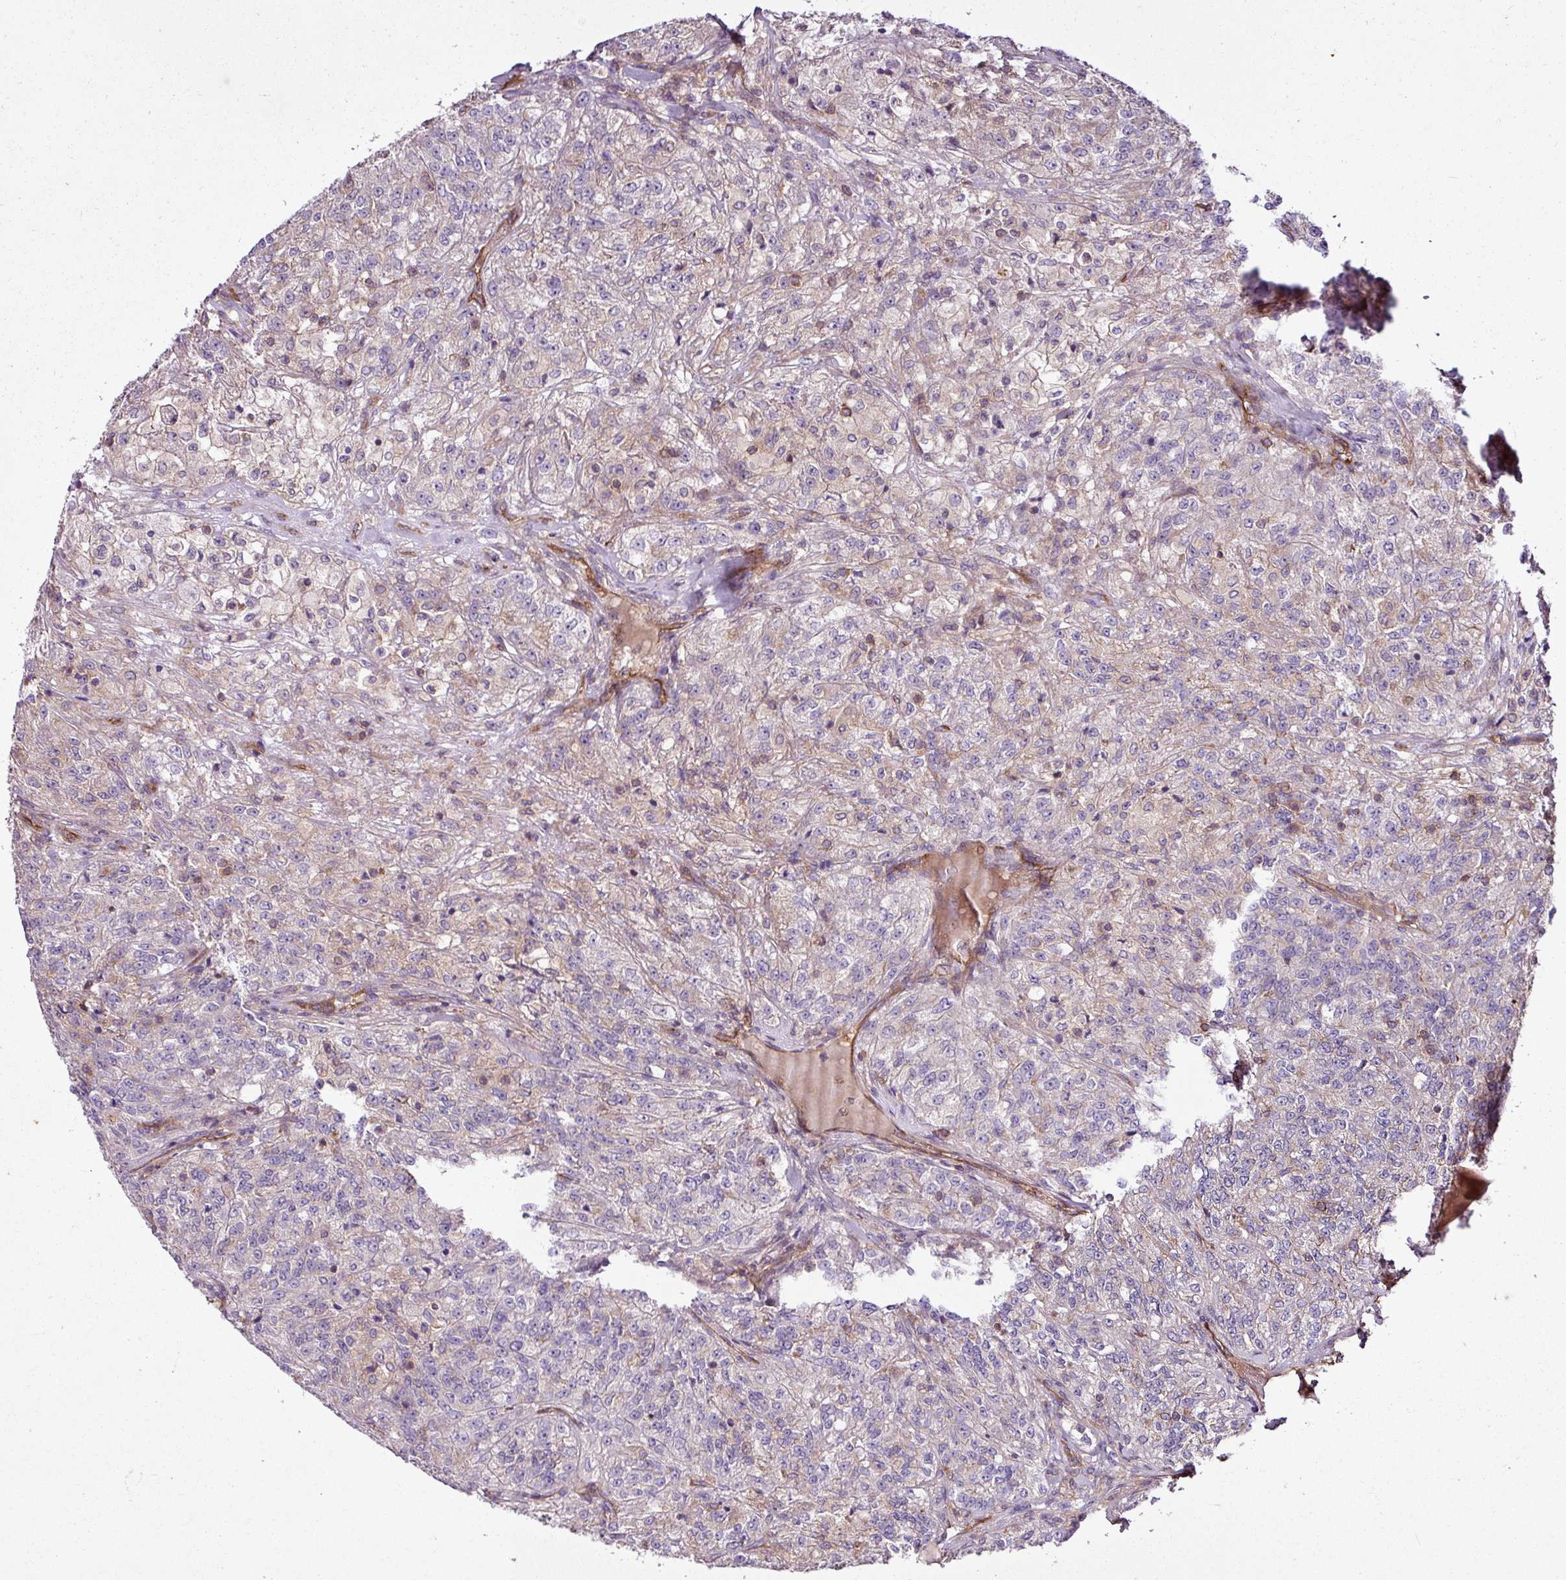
{"staining": {"intensity": "negative", "quantity": "none", "location": "none"}, "tissue": "renal cancer", "cell_type": "Tumor cells", "image_type": "cancer", "snomed": [{"axis": "morphology", "description": "Adenocarcinoma, NOS"}, {"axis": "topography", "description": "Kidney"}], "caption": "Renal cancer was stained to show a protein in brown. There is no significant expression in tumor cells.", "gene": "ZNF106", "patient": {"sex": "female", "age": 63}}